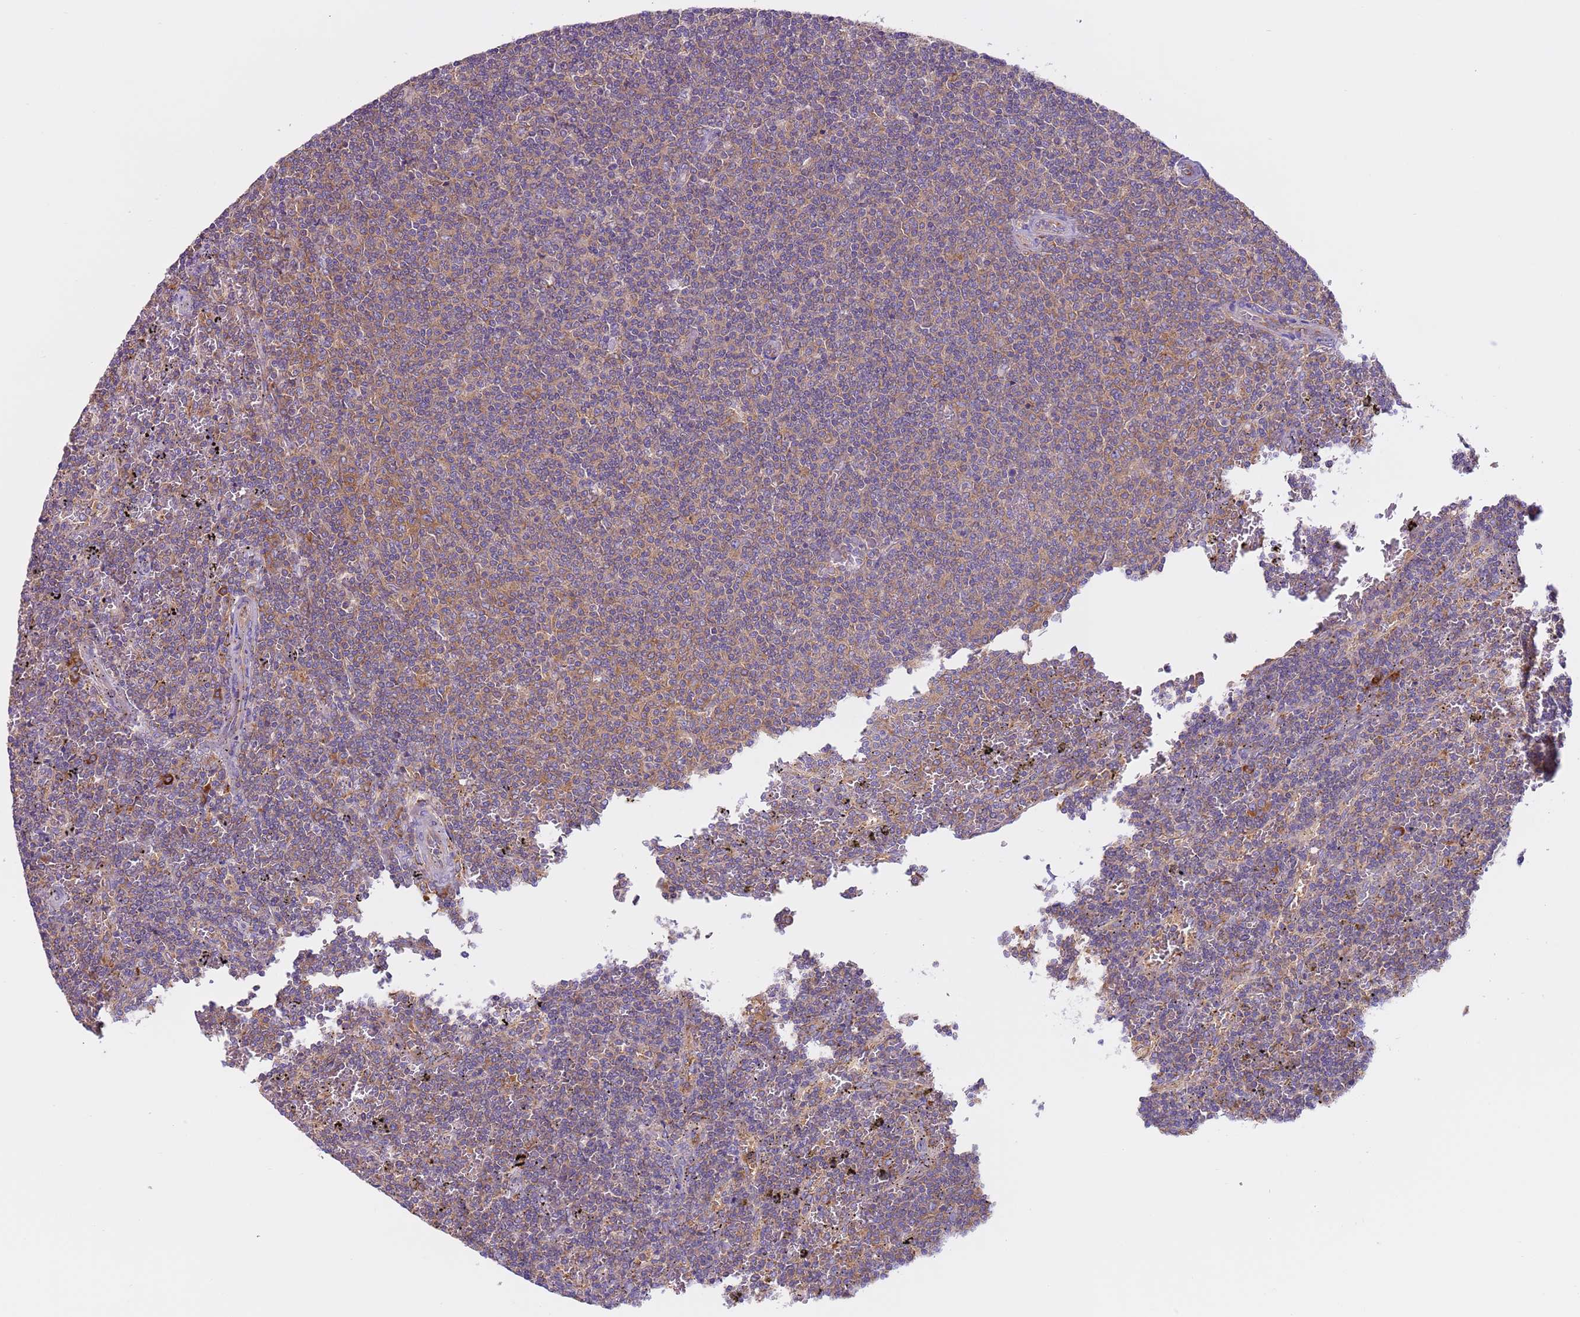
{"staining": {"intensity": "weak", "quantity": "25%-75%", "location": "cytoplasmic/membranous"}, "tissue": "lymphoma", "cell_type": "Tumor cells", "image_type": "cancer", "snomed": [{"axis": "morphology", "description": "Malignant lymphoma, non-Hodgkin's type, Low grade"}, {"axis": "topography", "description": "Spleen"}], "caption": "Protein staining displays weak cytoplasmic/membranous positivity in approximately 25%-75% of tumor cells in low-grade malignant lymphoma, non-Hodgkin's type.", "gene": "VARS1", "patient": {"sex": "female", "age": 50}}